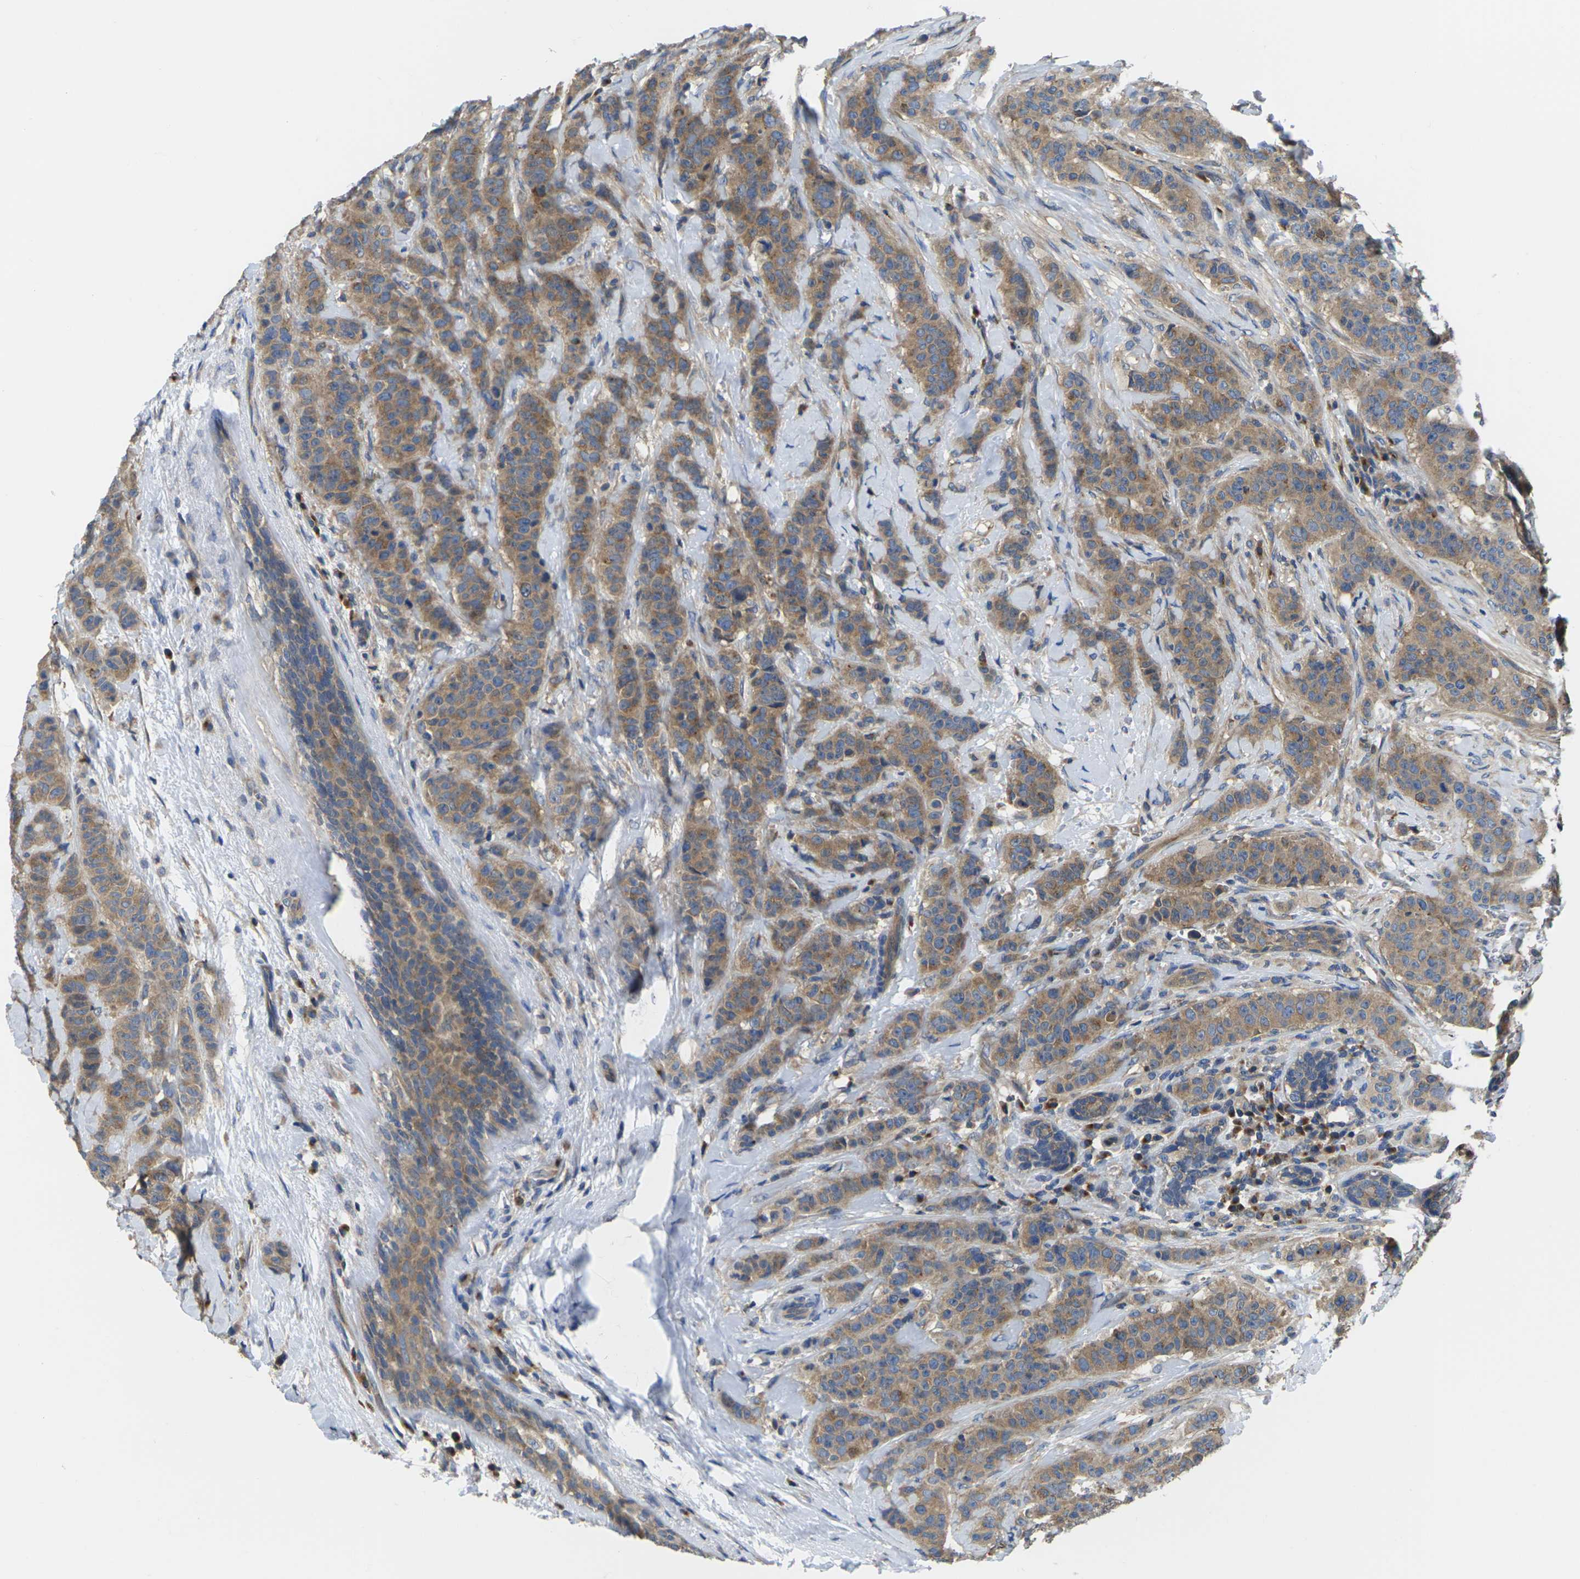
{"staining": {"intensity": "moderate", "quantity": ">75%", "location": "cytoplasmic/membranous"}, "tissue": "breast cancer", "cell_type": "Tumor cells", "image_type": "cancer", "snomed": [{"axis": "morphology", "description": "Normal tissue, NOS"}, {"axis": "morphology", "description": "Duct carcinoma"}, {"axis": "topography", "description": "Breast"}], "caption": "The immunohistochemical stain labels moderate cytoplasmic/membranous expression in tumor cells of breast cancer tissue.", "gene": "TMCC2", "patient": {"sex": "female", "age": 40}}